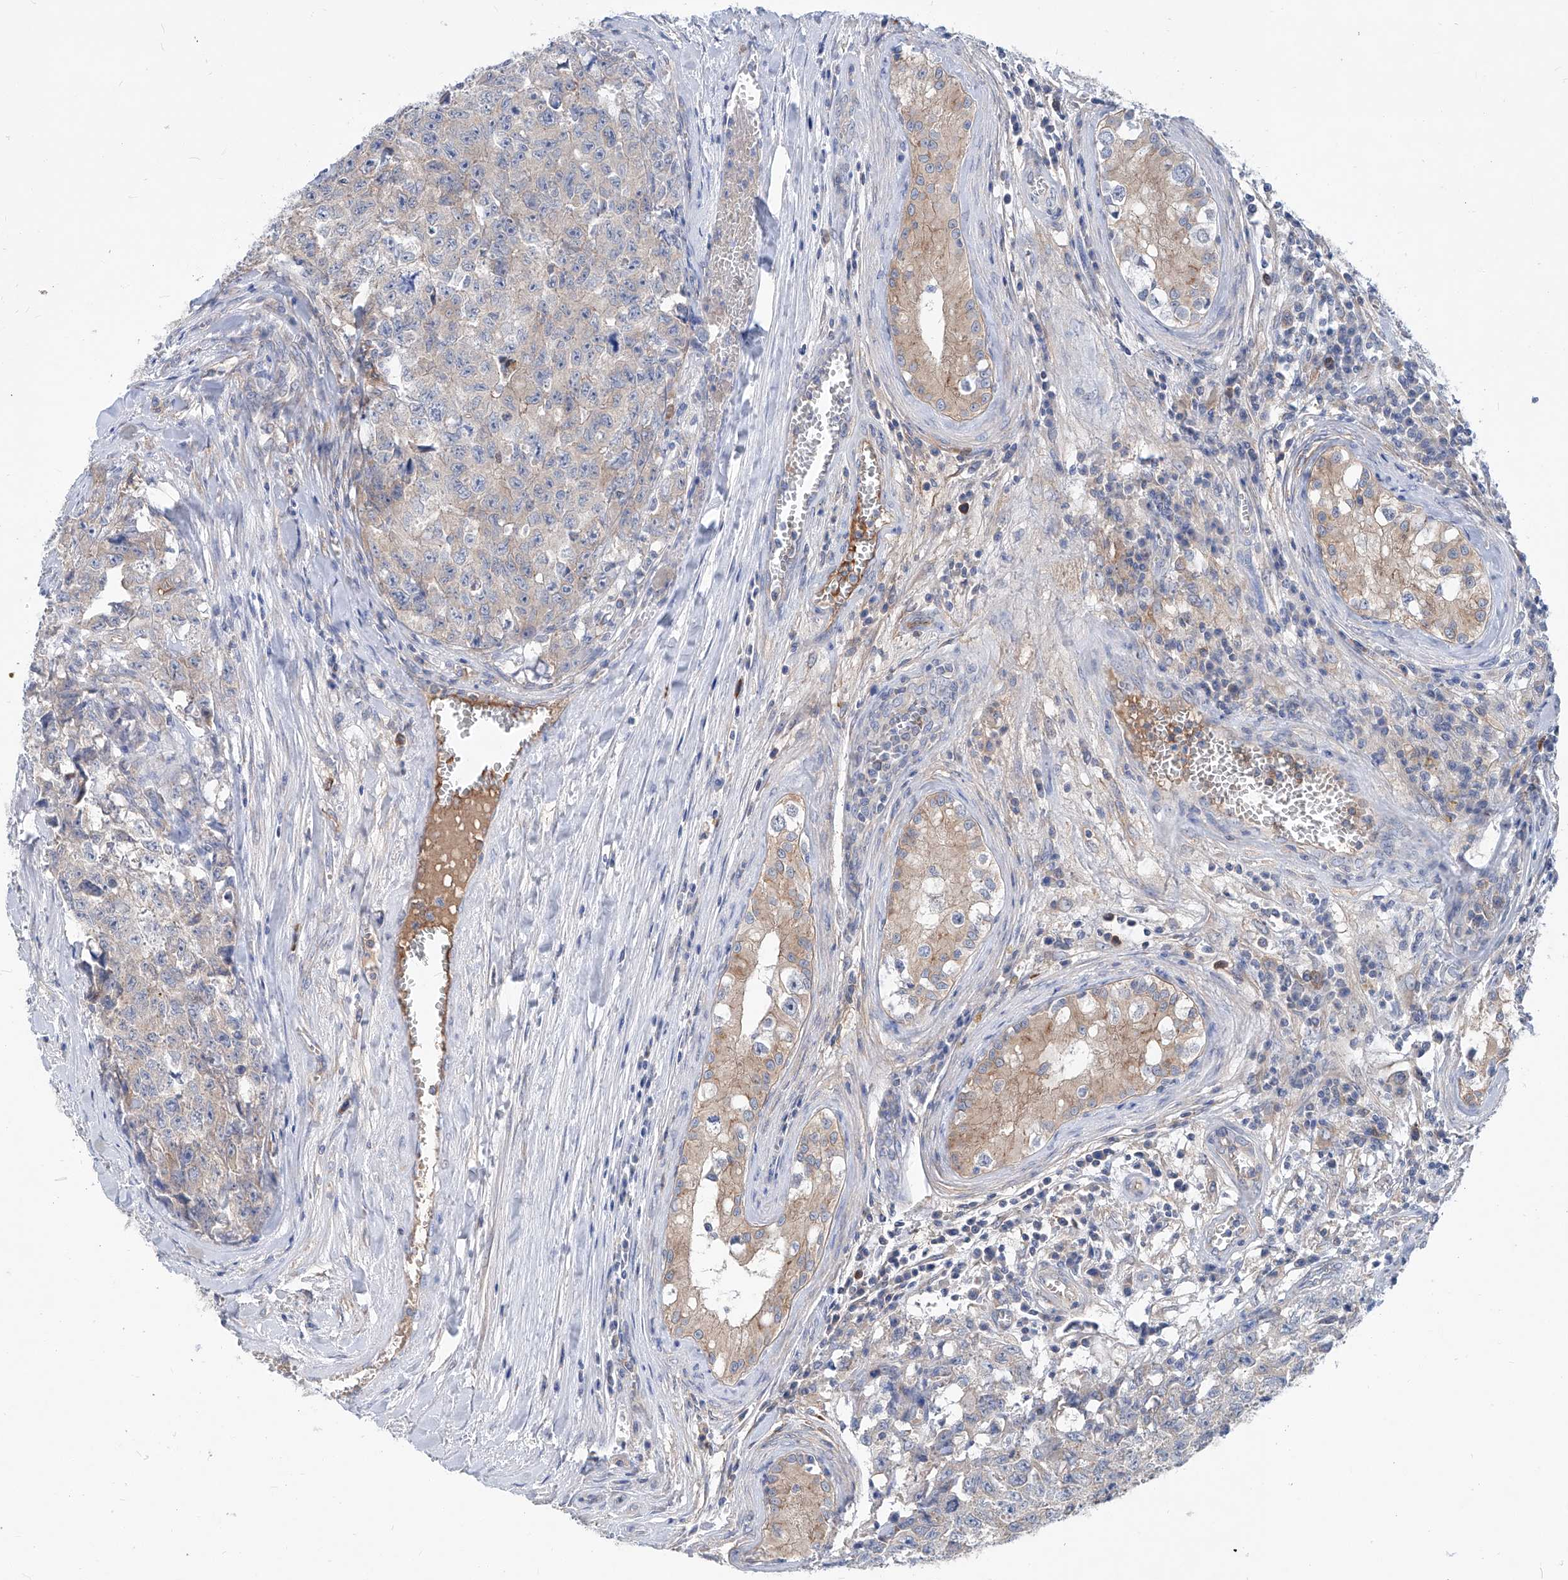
{"staining": {"intensity": "negative", "quantity": "none", "location": "none"}, "tissue": "testis cancer", "cell_type": "Tumor cells", "image_type": "cancer", "snomed": [{"axis": "morphology", "description": "Carcinoma, Embryonal, NOS"}, {"axis": "topography", "description": "Testis"}], "caption": "This is an IHC photomicrograph of testis embryonal carcinoma. There is no positivity in tumor cells.", "gene": "AKAP10", "patient": {"sex": "male", "age": 28}}